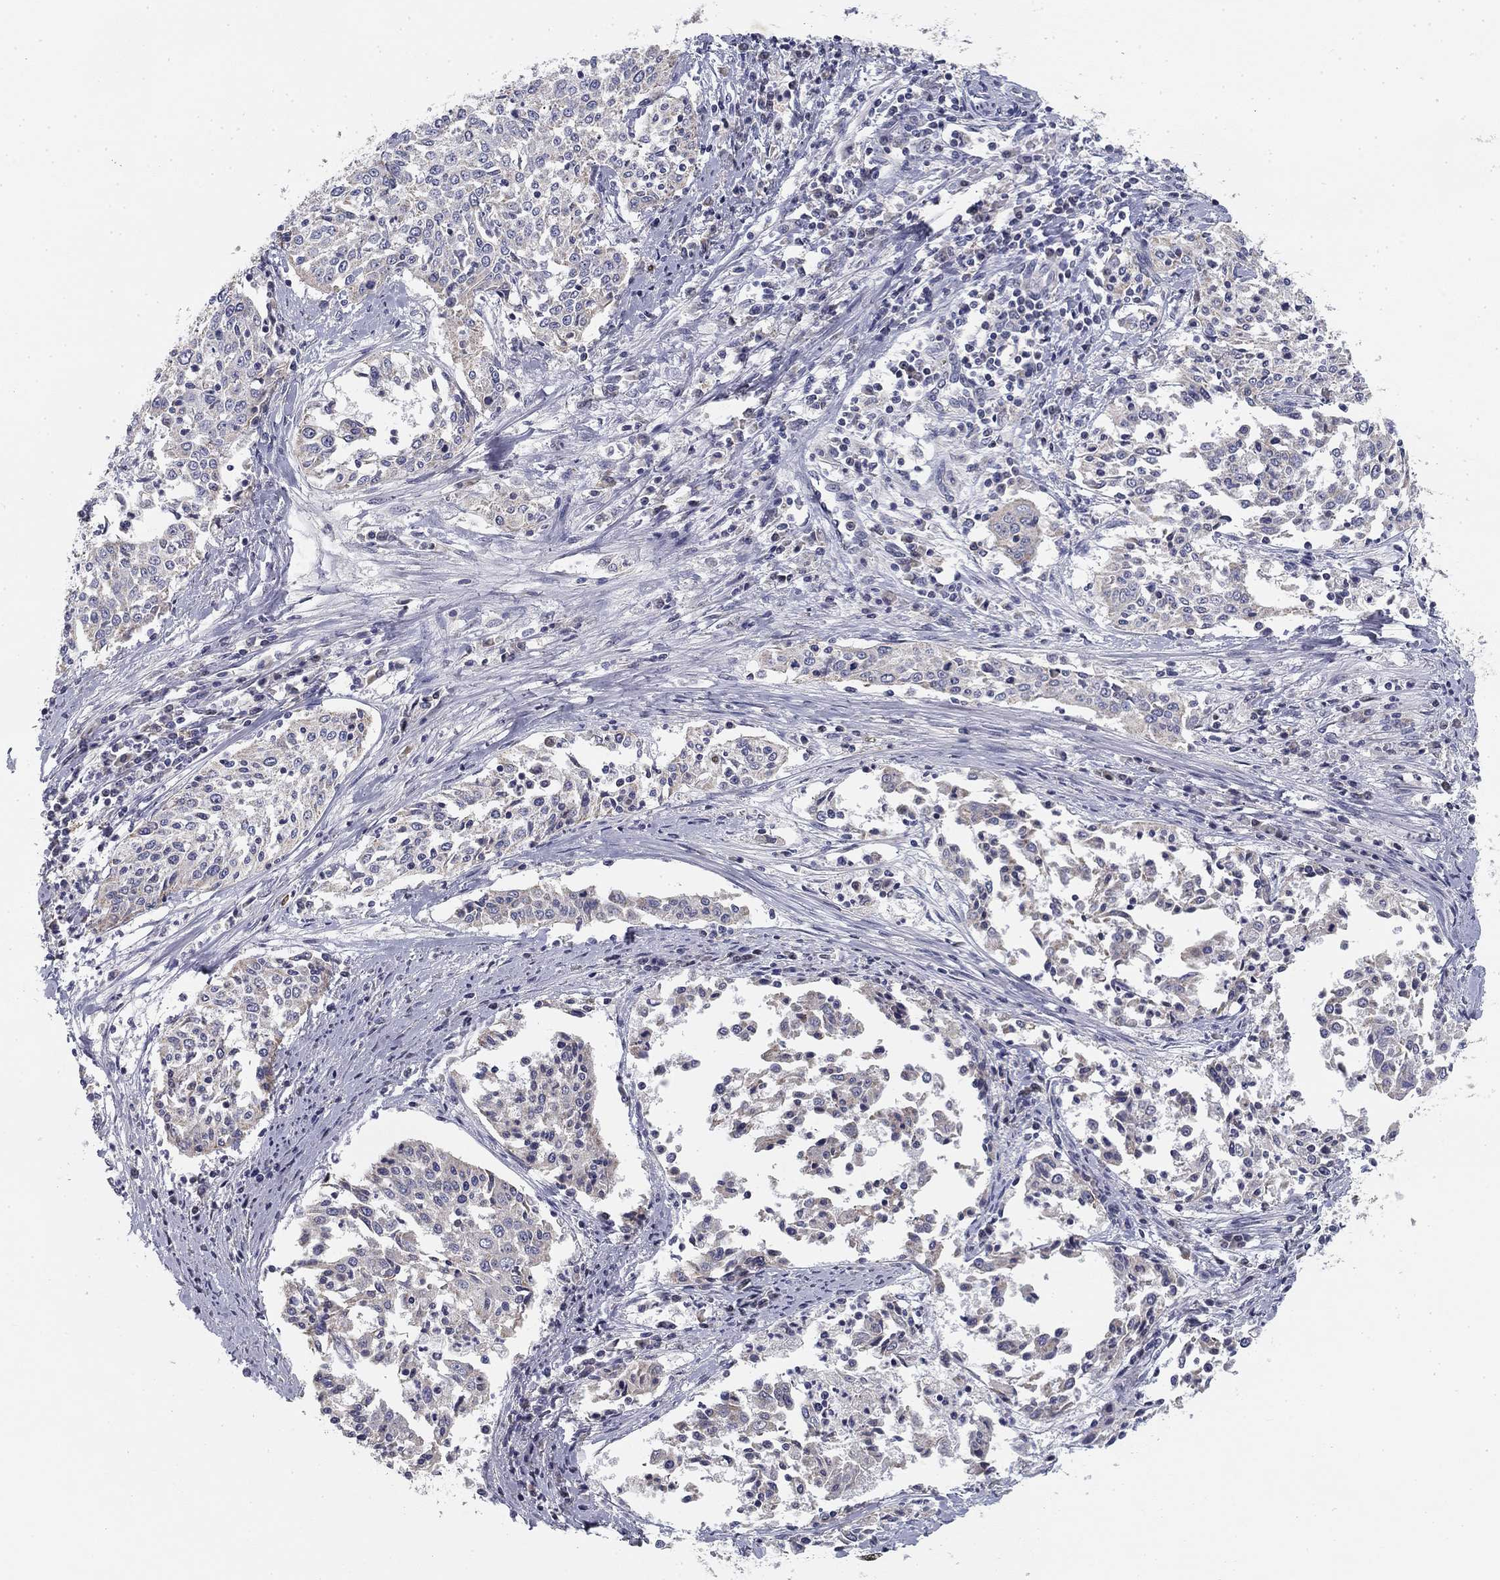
{"staining": {"intensity": "negative", "quantity": "none", "location": "none"}, "tissue": "cervical cancer", "cell_type": "Tumor cells", "image_type": "cancer", "snomed": [{"axis": "morphology", "description": "Squamous cell carcinoma, NOS"}, {"axis": "topography", "description": "Cervix"}], "caption": "Tumor cells show no significant protein positivity in cervical squamous cell carcinoma.", "gene": "SLC2A9", "patient": {"sex": "female", "age": 41}}